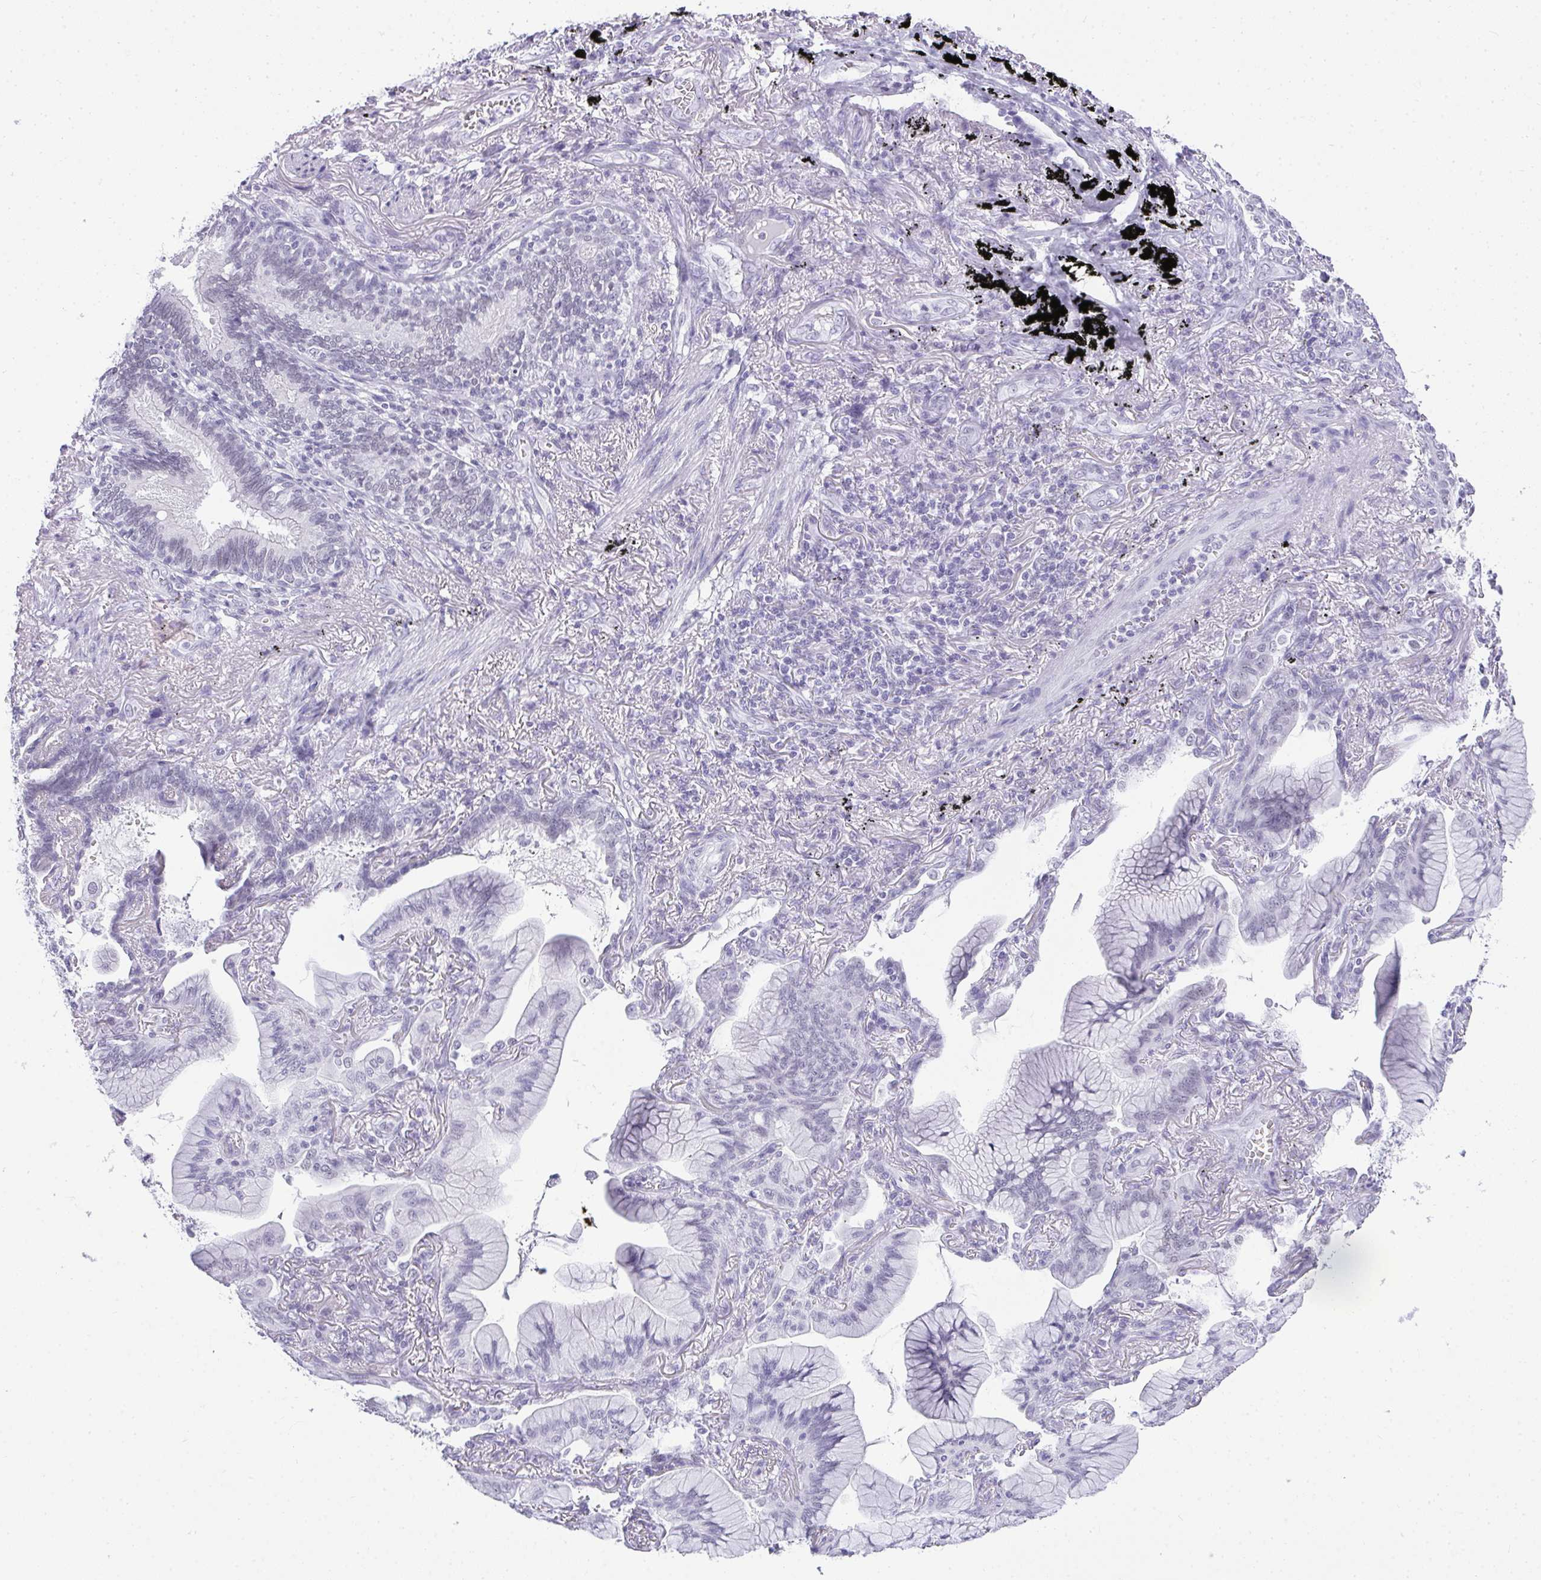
{"staining": {"intensity": "negative", "quantity": "none", "location": "none"}, "tissue": "lung cancer", "cell_type": "Tumor cells", "image_type": "cancer", "snomed": [{"axis": "morphology", "description": "Adenocarcinoma, NOS"}, {"axis": "topography", "description": "Lung"}], "caption": "Immunohistochemistry (IHC) of human lung cancer (adenocarcinoma) exhibits no staining in tumor cells.", "gene": "PLA2G1B", "patient": {"sex": "male", "age": 77}}